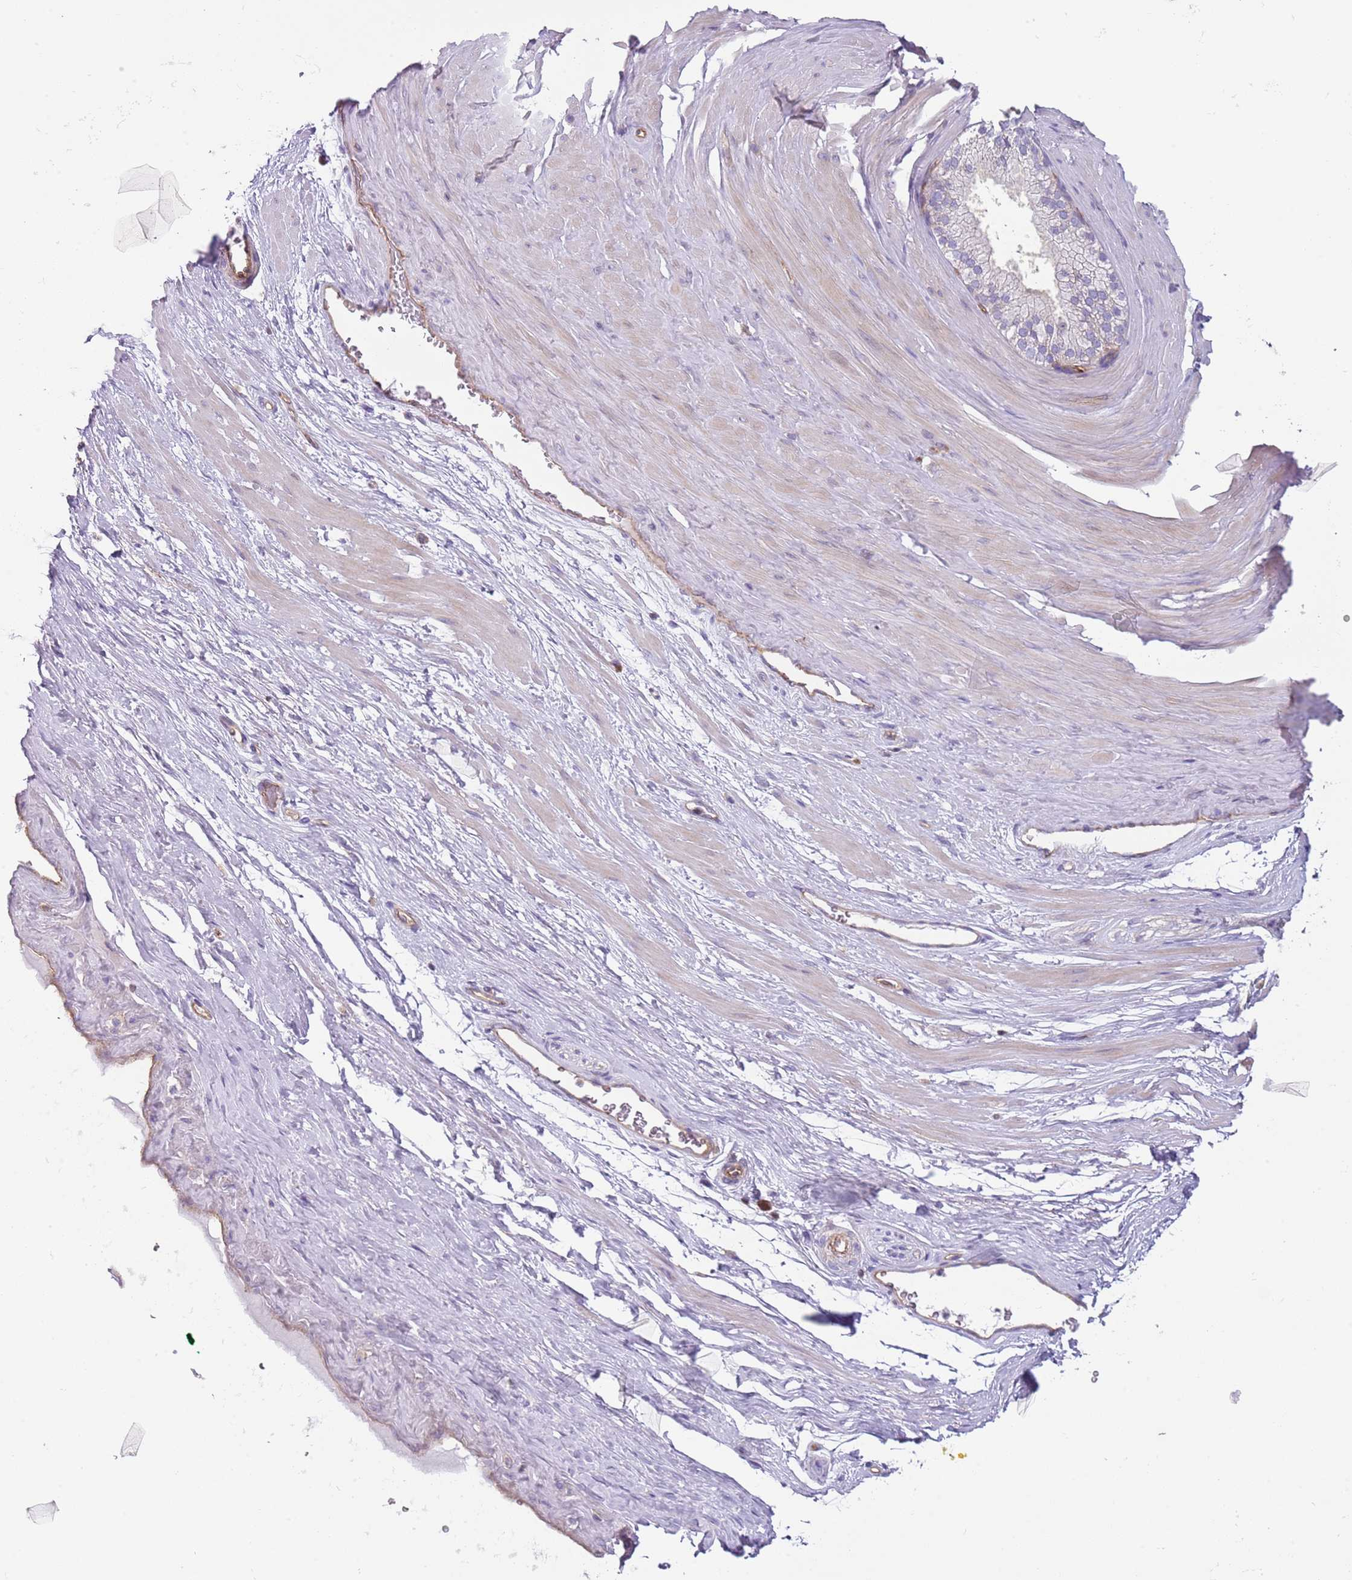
{"staining": {"intensity": "negative", "quantity": "none", "location": "none"}, "tissue": "adipose tissue", "cell_type": "Adipocytes", "image_type": "normal", "snomed": [{"axis": "morphology", "description": "Normal tissue, NOS"}, {"axis": "morphology", "description": "Adenocarcinoma, Low grade"}, {"axis": "topography", "description": "Prostate"}, {"axis": "topography", "description": "Peripheral nerve tissue"}], "caption": "An immunohistochemistry (IHC) photomicrograph of benign adipose tissue is shown. There is no staining in adipocytes of adipose tissue. (DAB immunohistochemistry (IHC) with hematoxylin counter stain).", "gene": "GNAI1", "patient": {"sex": "male", "age": 63}}